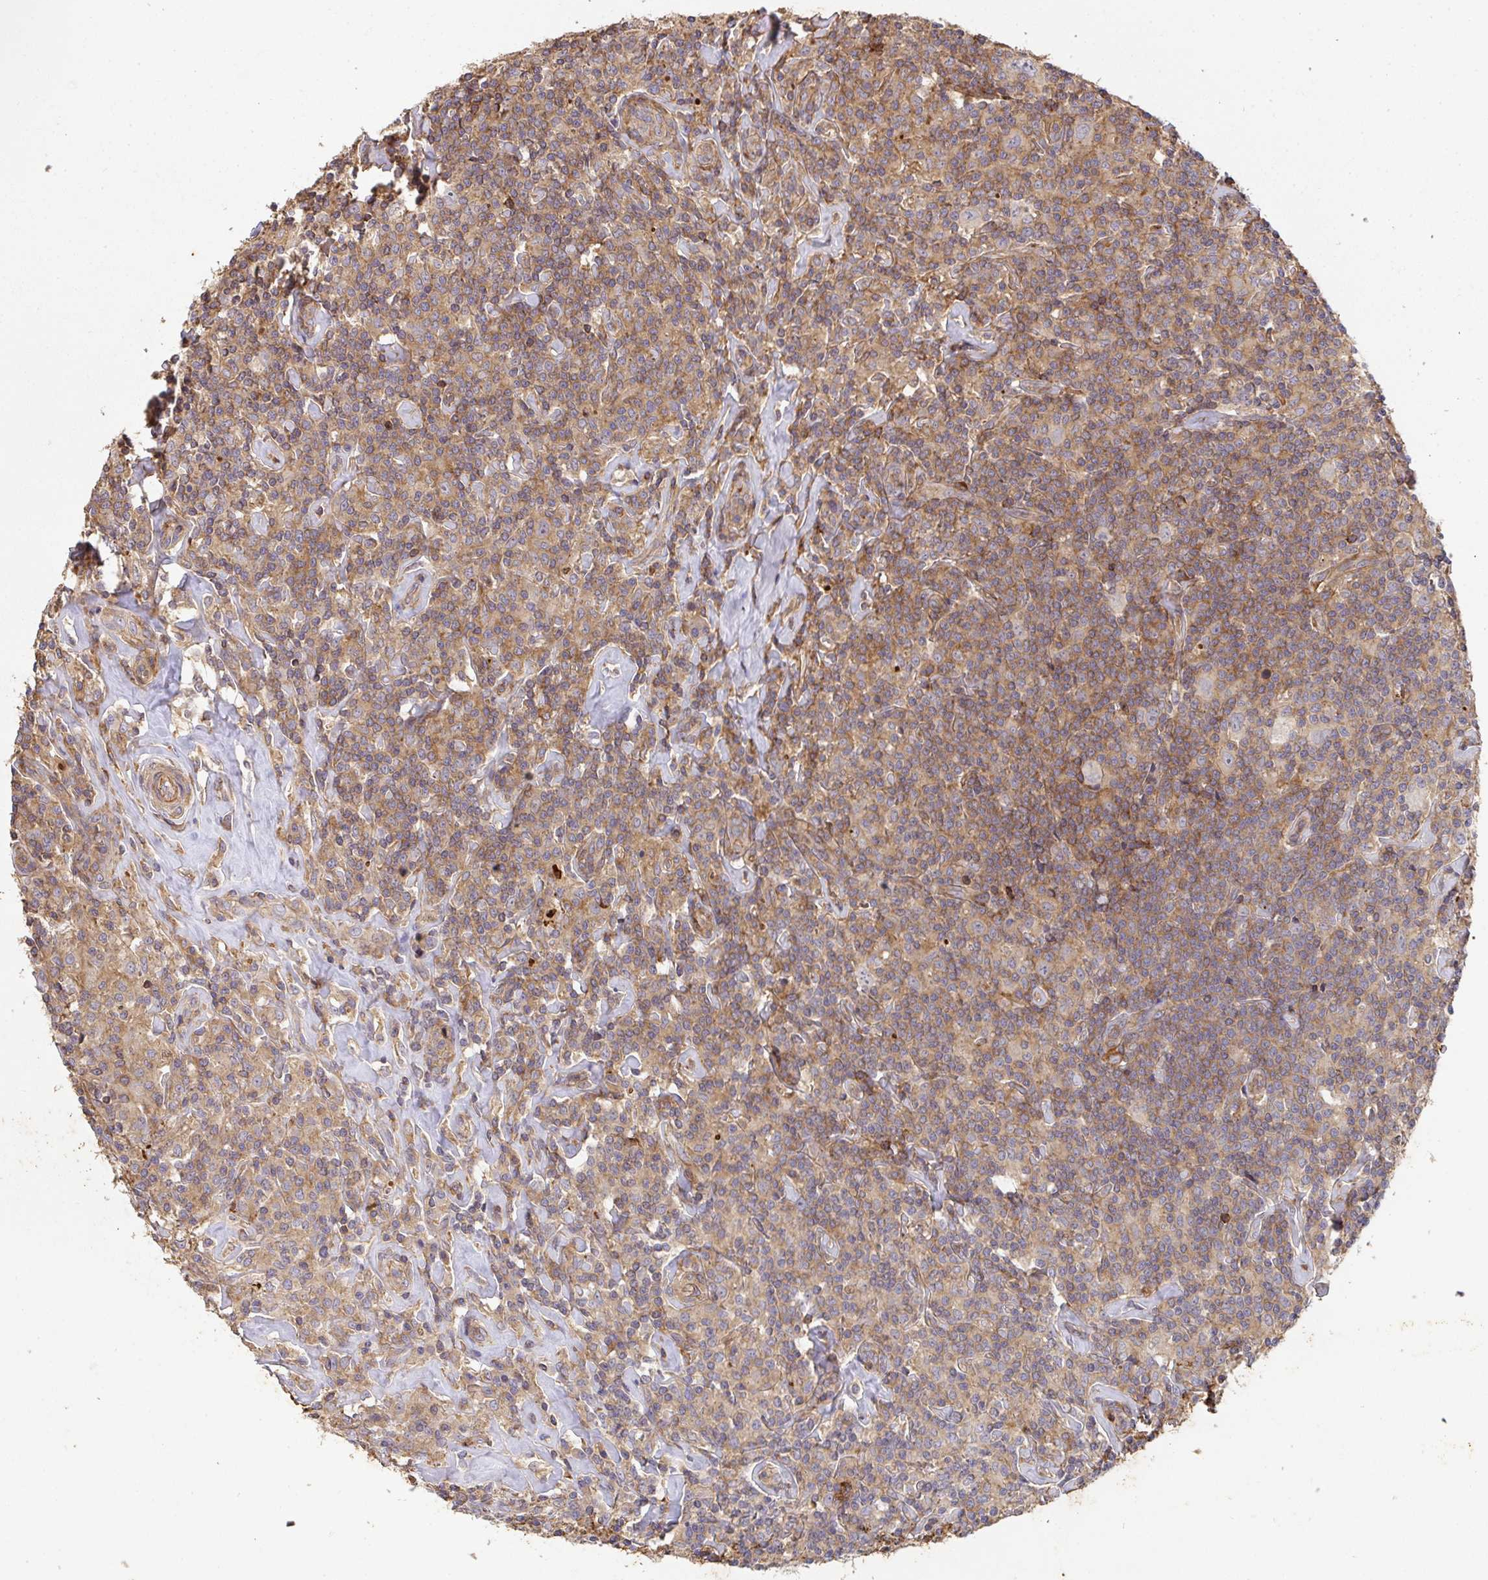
{"staining": {"intensity": "moderate", "quantity": ">75%", "location": "cytoplasmic/membranous"}, "tissue": "lymphoma", "cell_type": "Tumor cells", "image_type": "cancer", "snomed": [{"axis": "morphology", "description": "Hodgkin's disease, NOS"}, {"axis": "morphology", "description": "Hodgkin's lymphoma, nodular sclerosis"}, {"axis": "topography", "description": "Lymph node"}], "caption": "Immunohistochemistry (IHC) of Hodgkin's disease demonstrates medium levels of moderate cytoplasmic/membranous positivity in about >75% of tumor cells. (DAB = brown stain, brightfield microscopy at high magnification).", "gene": "TNMD", "patient": {"sex": "female", "age": 10}}